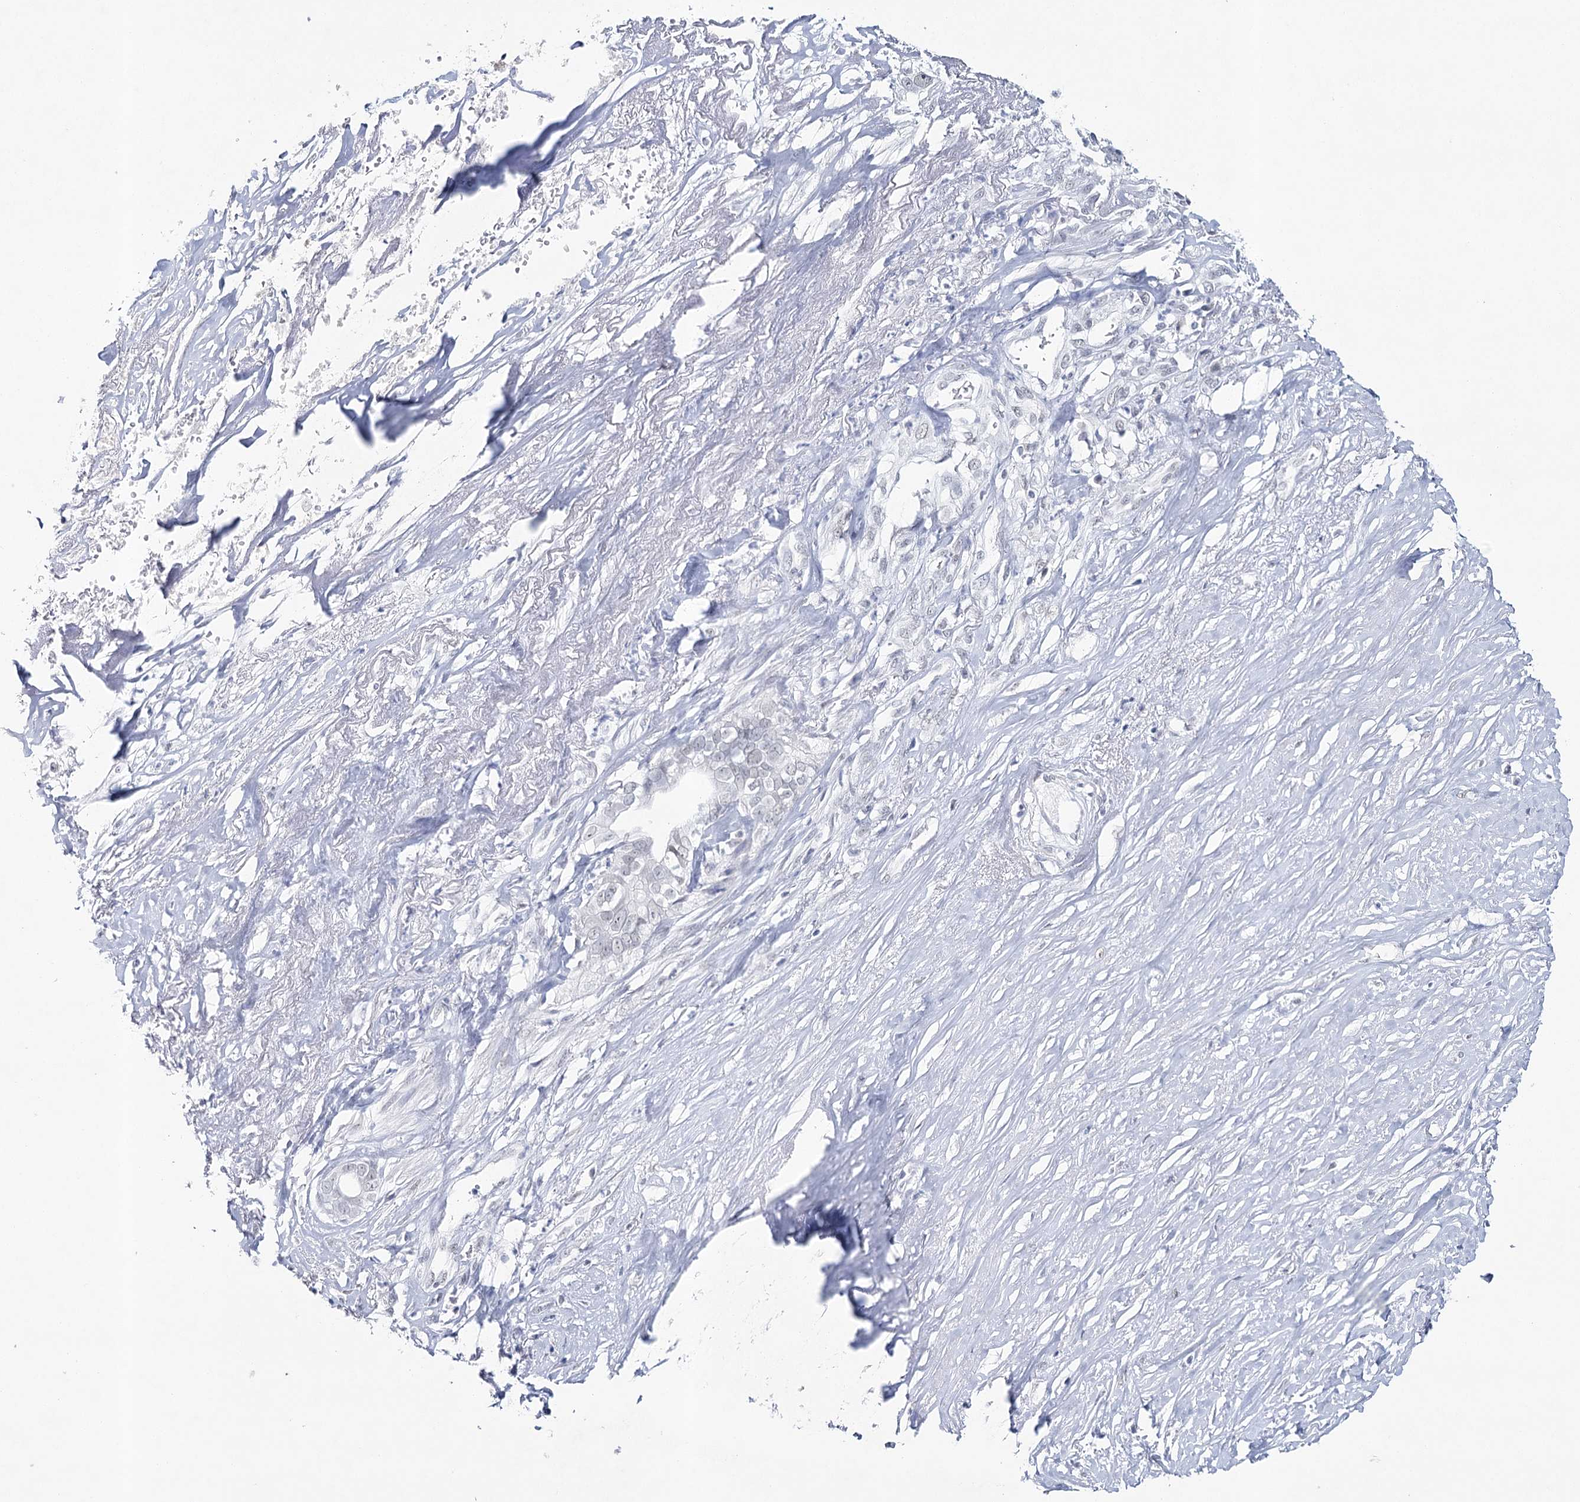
{"staining": {"intensity": "negative", "quantity": "none", "location": "none"}, "tissue": "liver cancer", "cell_type": "Tumor cells", "image_type": "cancer", "snomed": [{"axis": "morphology", "description": "Cholangiocarcinoma"}, {"axis": "topography", "description": "Liver"}], "caption": "Cholangiocarcinoma (liver) stained for a protein using immunohistochemistry (IHC) reveals no positivity tumor cells.", "gene": "ZC3H8", "patient": {"sex": "female", "age": 79}}